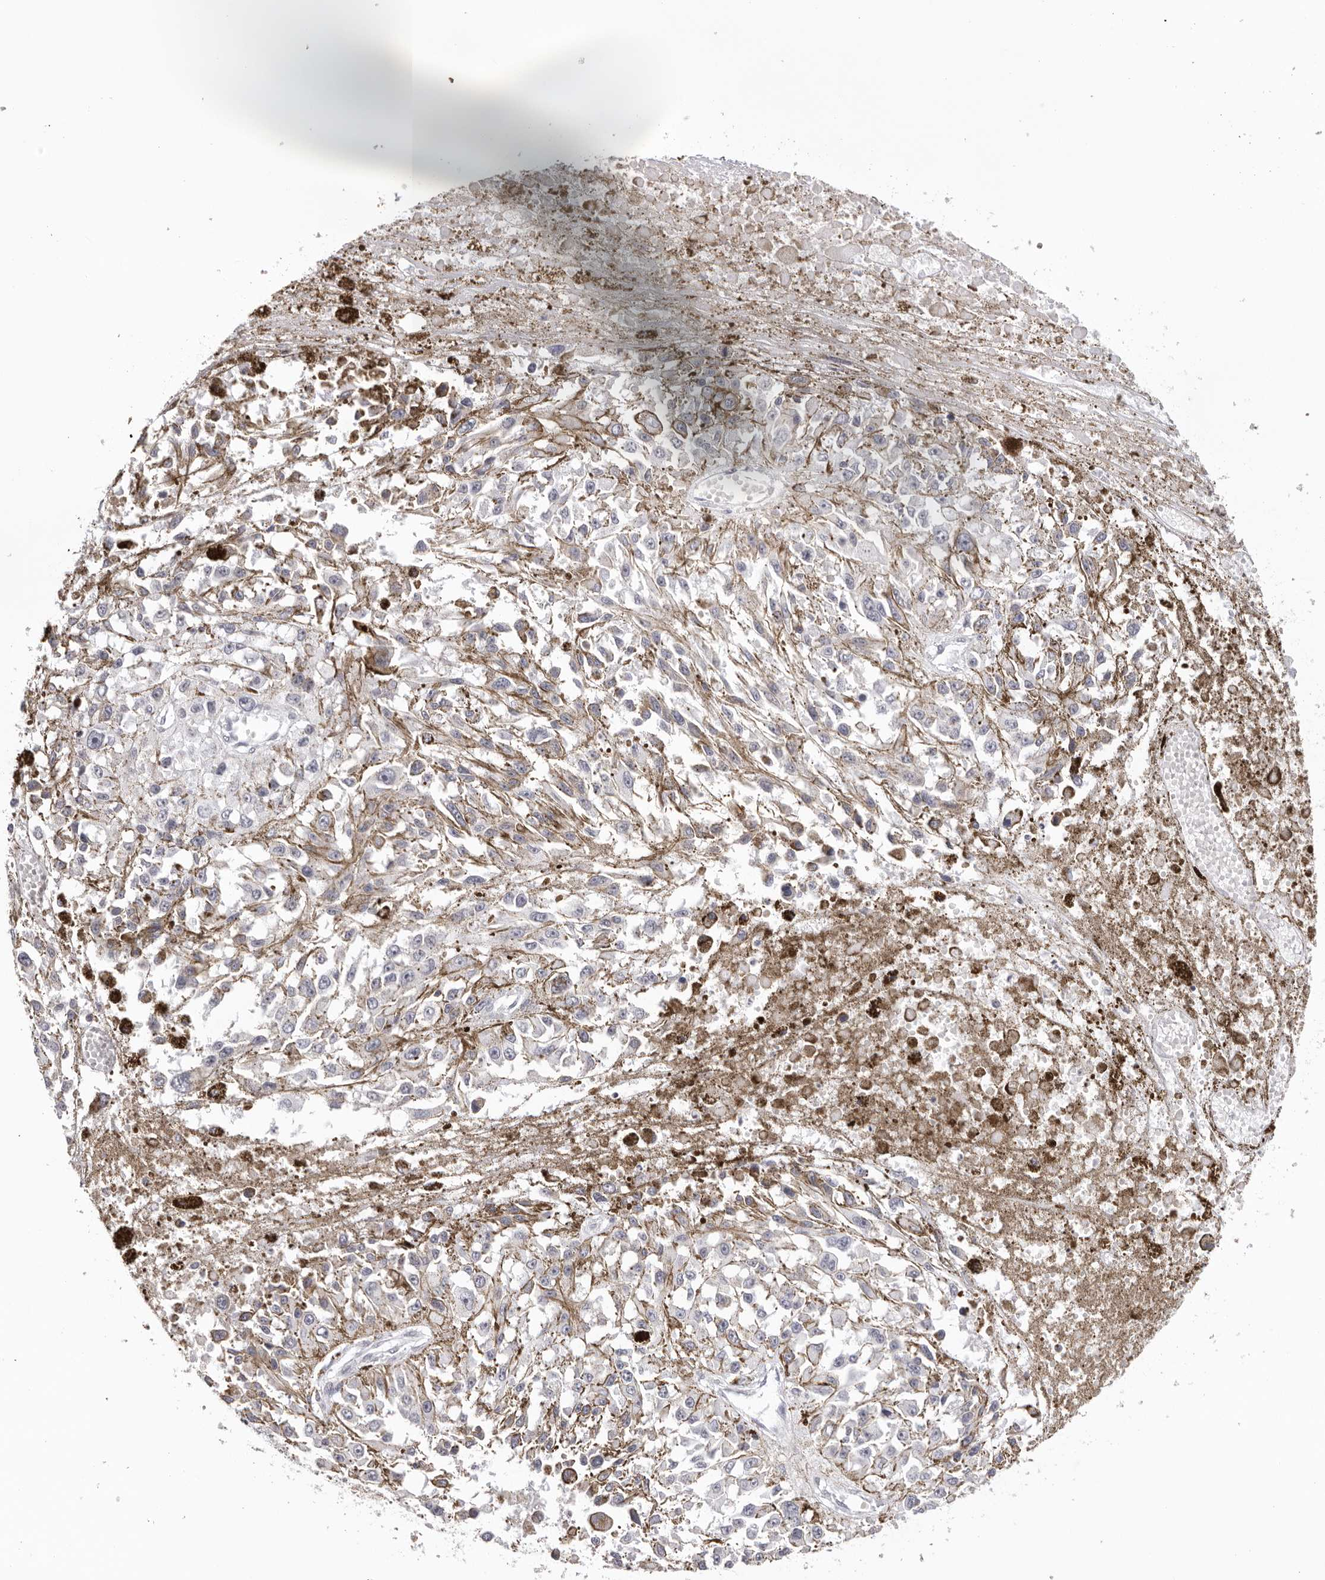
{"staining": {"intensity": "negative", "quantity": "none", "location": "none"}, "tissue": "melanoma", "cell_type": "Tumor cells", "image_type": "cancer", "snomed": [{"axis": "morphology", "description": "Malignant melanoma, Metastatic site"}, {"axis": "topography", "description": "Lymph node"}], "caption": "Immunohistochemistry histopathology image of human malignant melanoma (metastatic site) stained for a protein (brown), which exhibits no expression in tumor cells.", "gene": "IL17RA", "patient": {"sex": "male", "age": 59}}